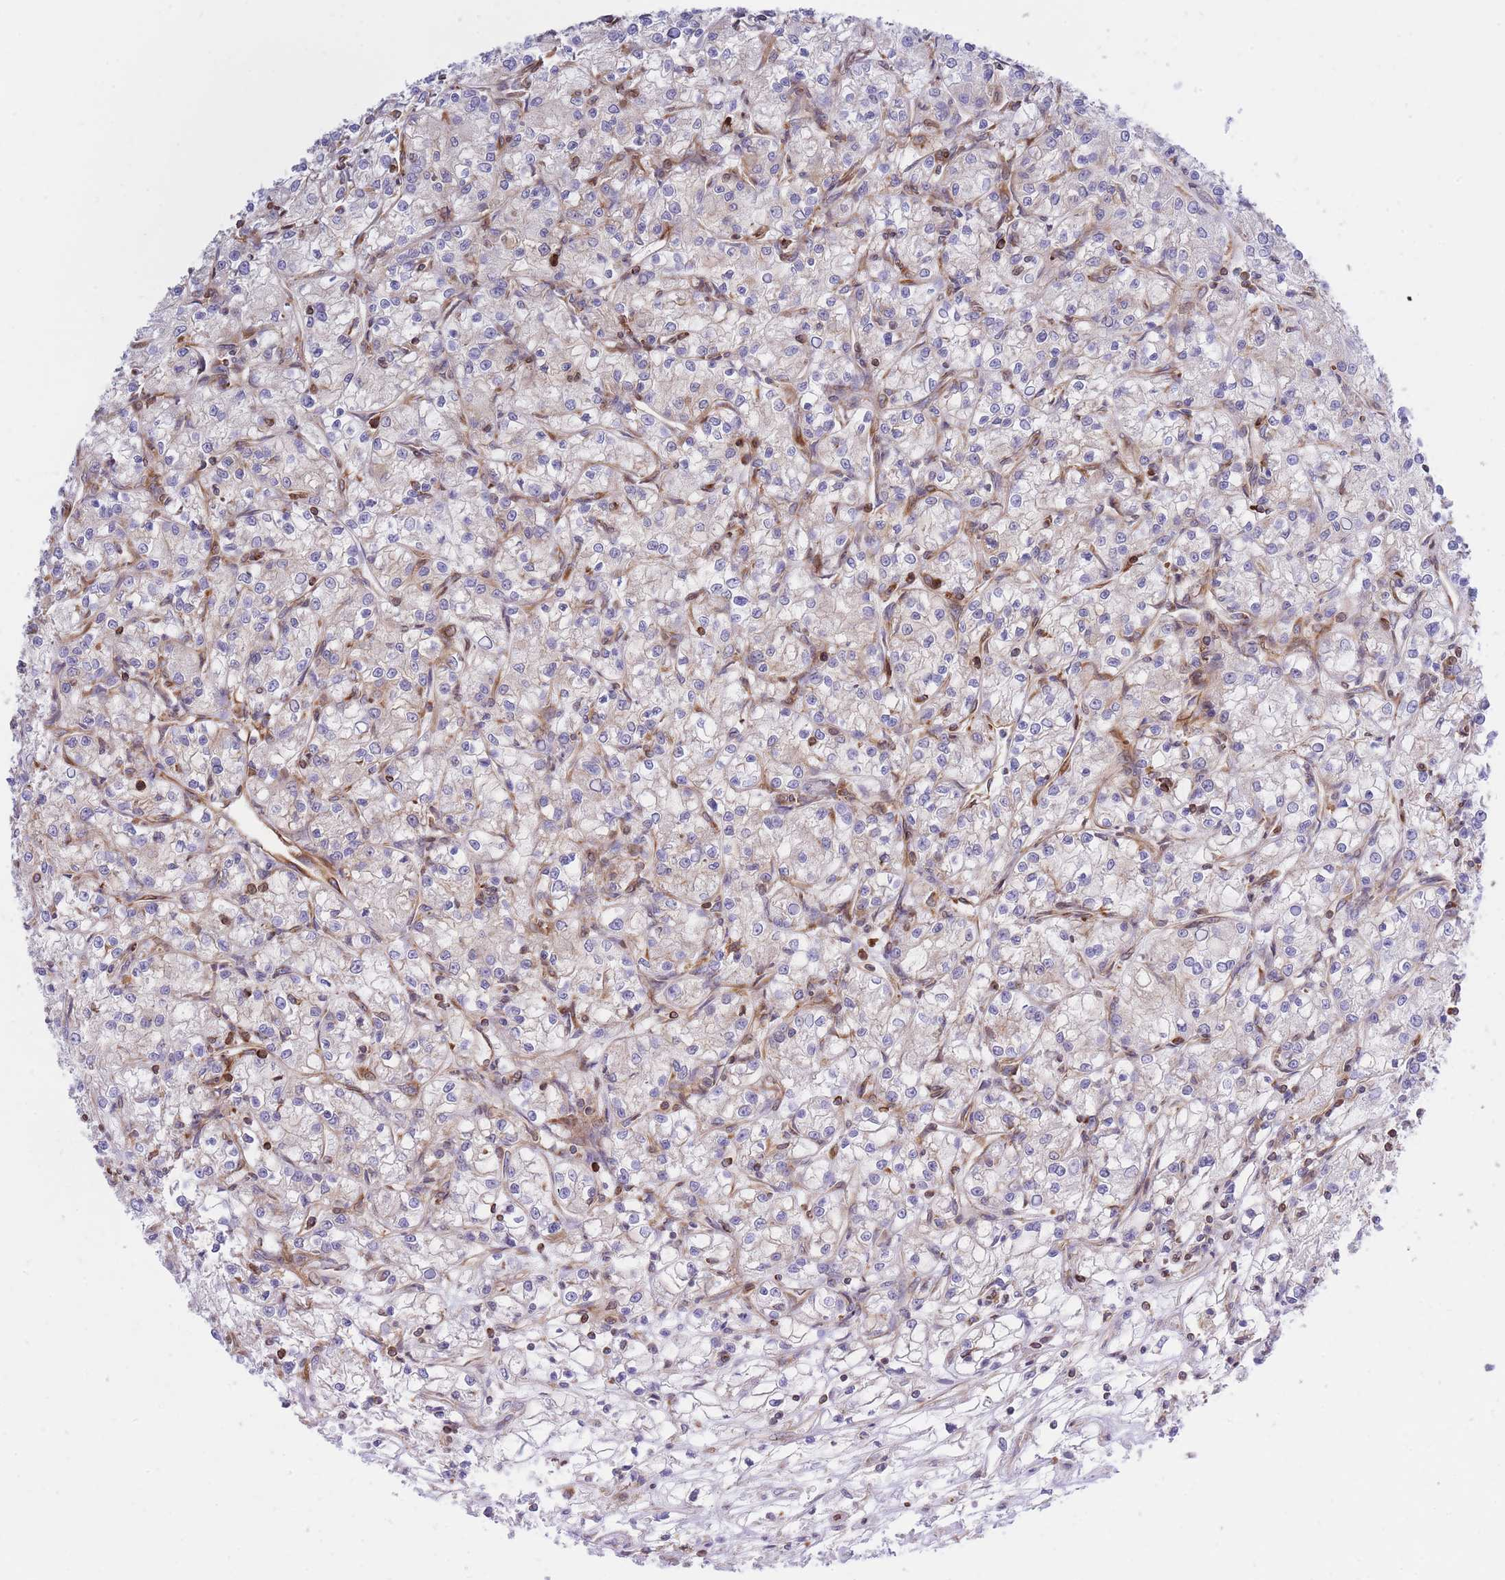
{"staining": {"intensity": "weak", "quantity": "<25%", "location": "cytoplasmic/membranous"}, "tissue": "renal cancer", "cell_type": "Tumor cells", "image_type": "cancer", "snomed": [{"axis": "morphology", "description": "Adenocarcinoma, NOS"}, {"axis": "topography", "description": "Kidney"}], "caption": "Immunohistochemistry (IHC) image of neoplastic tissue: renal adenocarcinoma stained with DAB (3,3'-diaminobenzidine) displays no significant protein staining in tumor cells.", "gene": "REM1", "patient": {"sex": "female", "age": 59}}